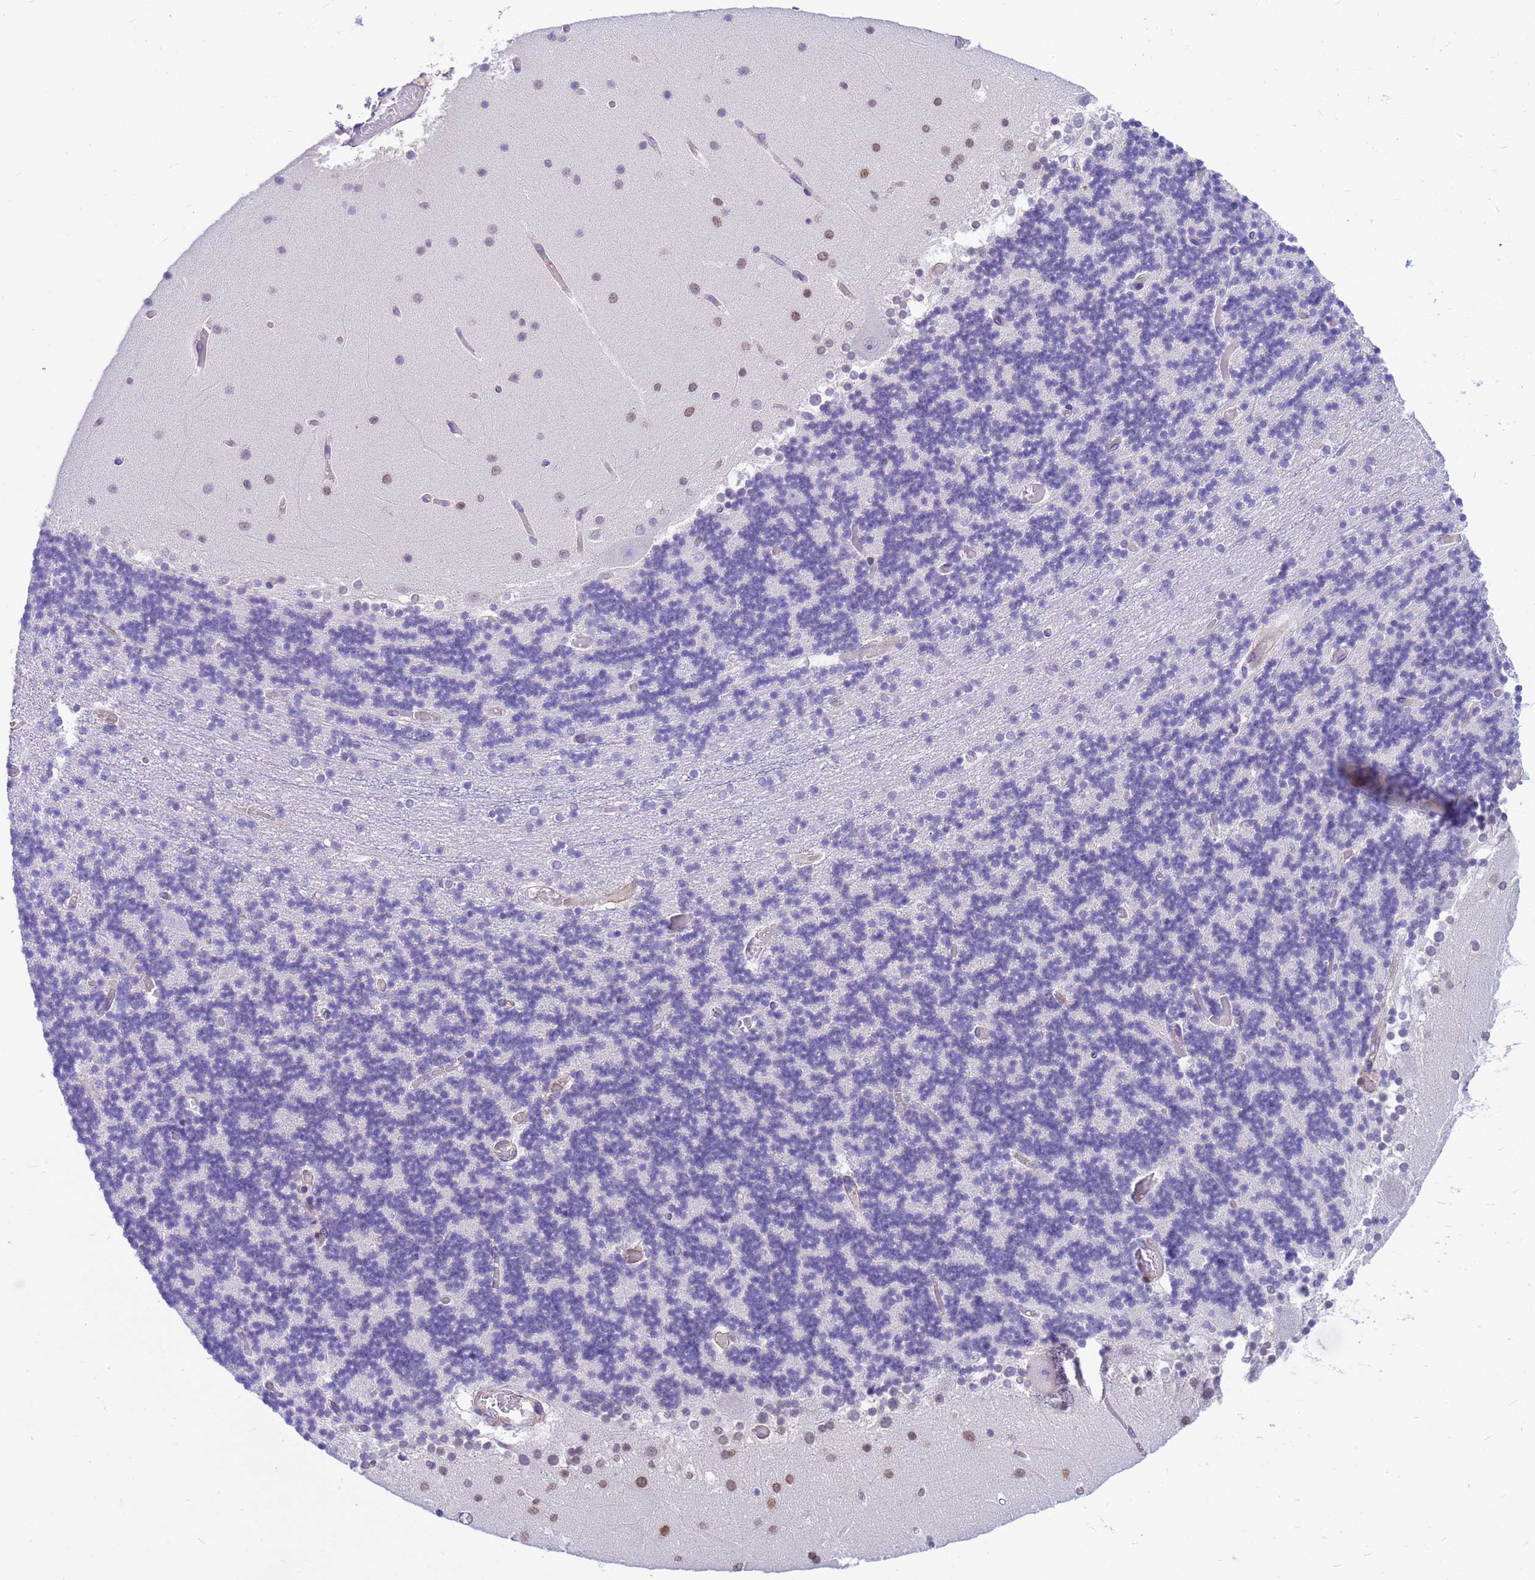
{"staining": {"intensity": "negative", "quantity": "none", "location": "none"}, "tissue": "cerebellum", "cell_type": "Cells in granular layer", "image_type": "normal", "snomed": [{"axis": "morphology", "description": "Normal tissue, NOS"}, {"axis": "topography", "description": "Cerebellum"}], "caption": "Micrograph shows no significant protein staining in cells in granular layer of unremarkable cerebellum.", "gene": "ORM1", "patient": {"sex": "female", "age": 28}}